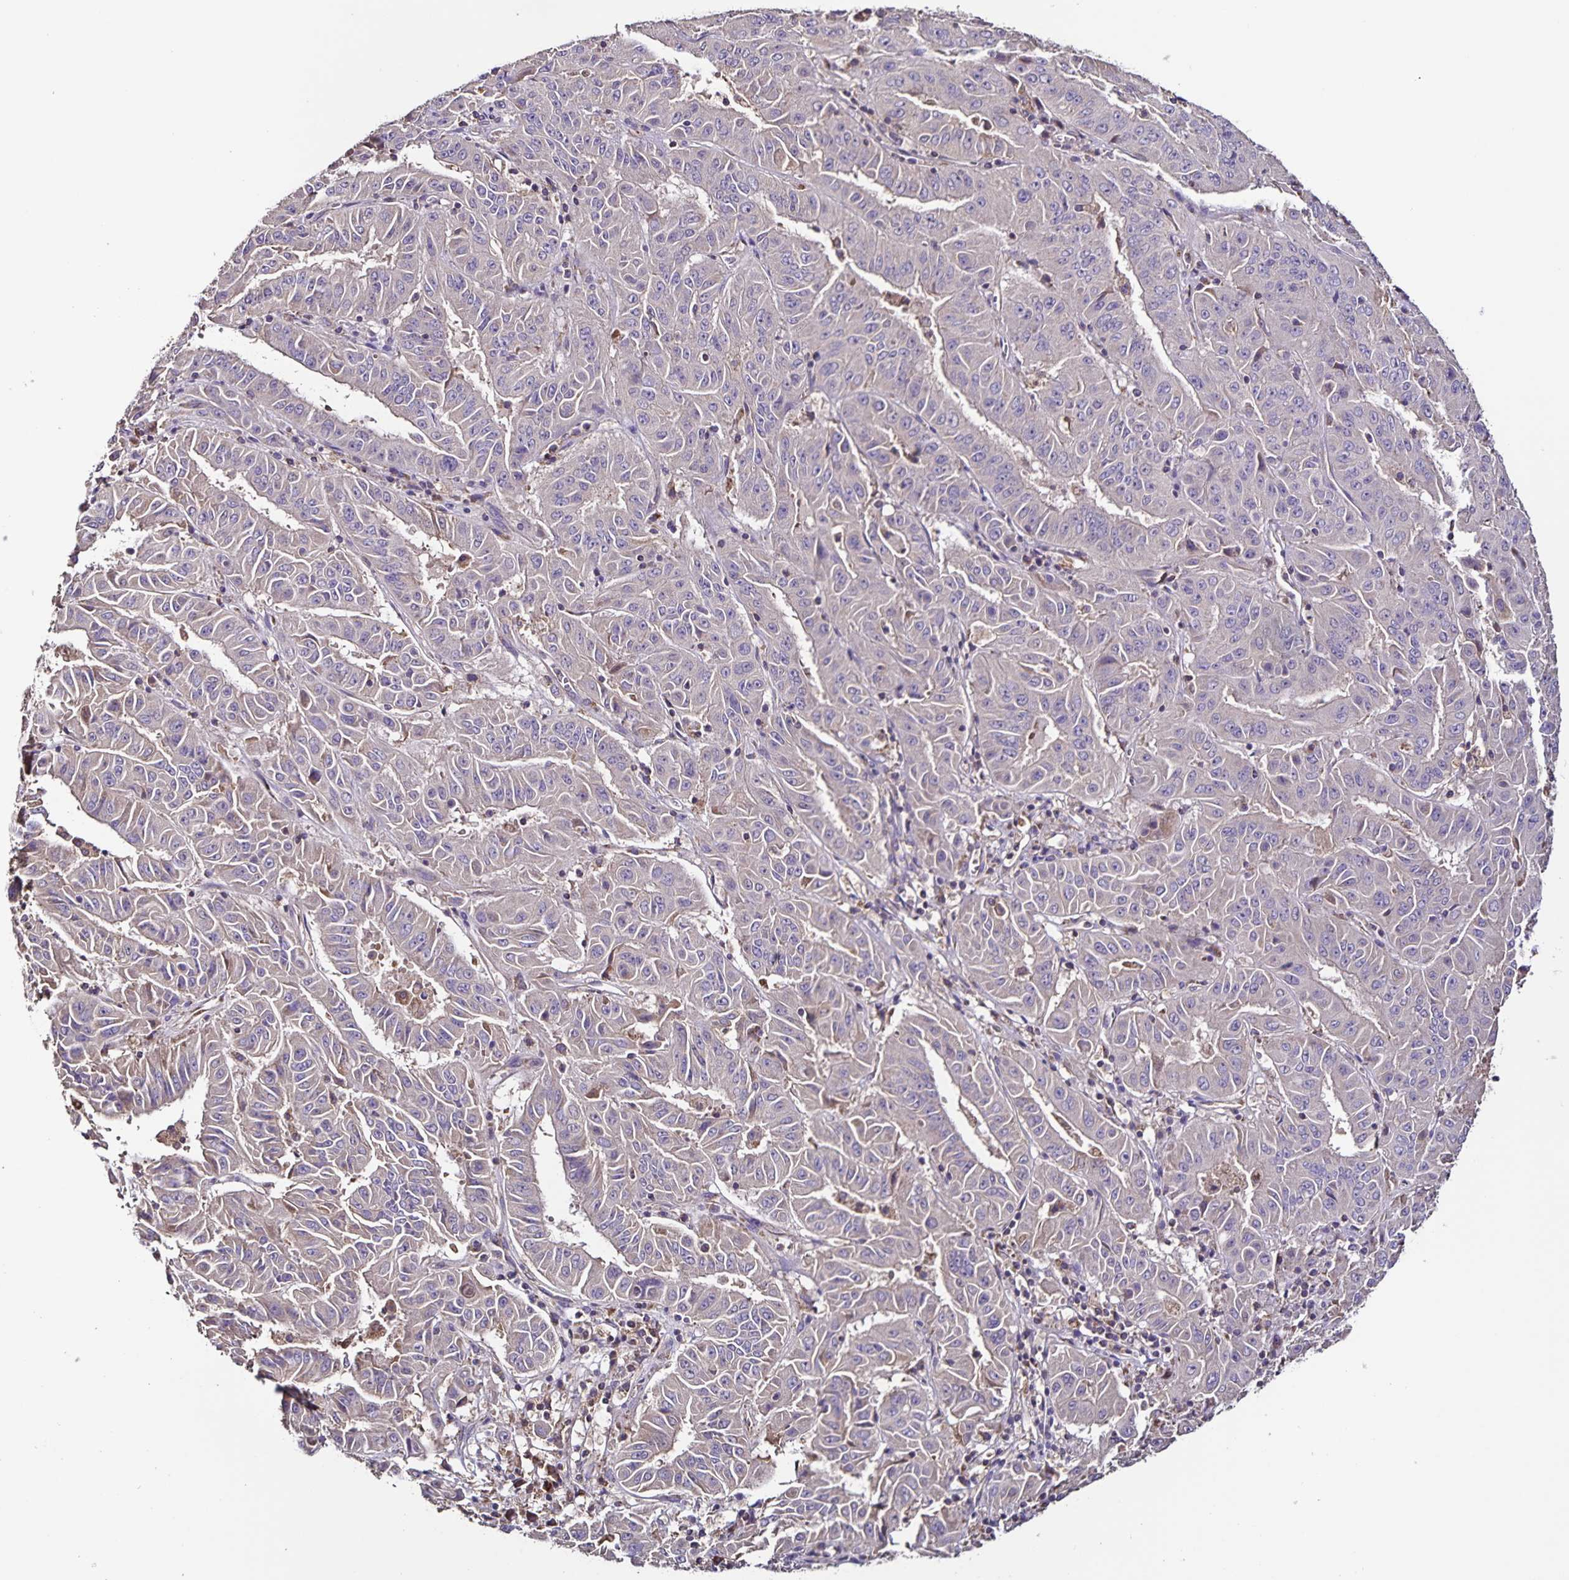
{"staining": {"intensity": "negative", "quantity": "none", "location": "none"}, "tissue": "pancreatic cancer", "cell_type": "Tumor cells", "image_type": "cancer", "snomed": [{"axis": "morphology", "description": "Adenocarcinoma, NOS"}, {"axis": "topography", "description": "Pancreas"}], "caption": "Immunohistochemistry (IHC) histopathology image of neoplastic tissue: human pancreatic cancer (adenocarcinoma) stained with DAB (3,3'-diaminobenzidine) exhibits no significant protein positivity in tumor cells.", "gene": "MAN1A1", "patient": {"sex": "male", "age": 63}}